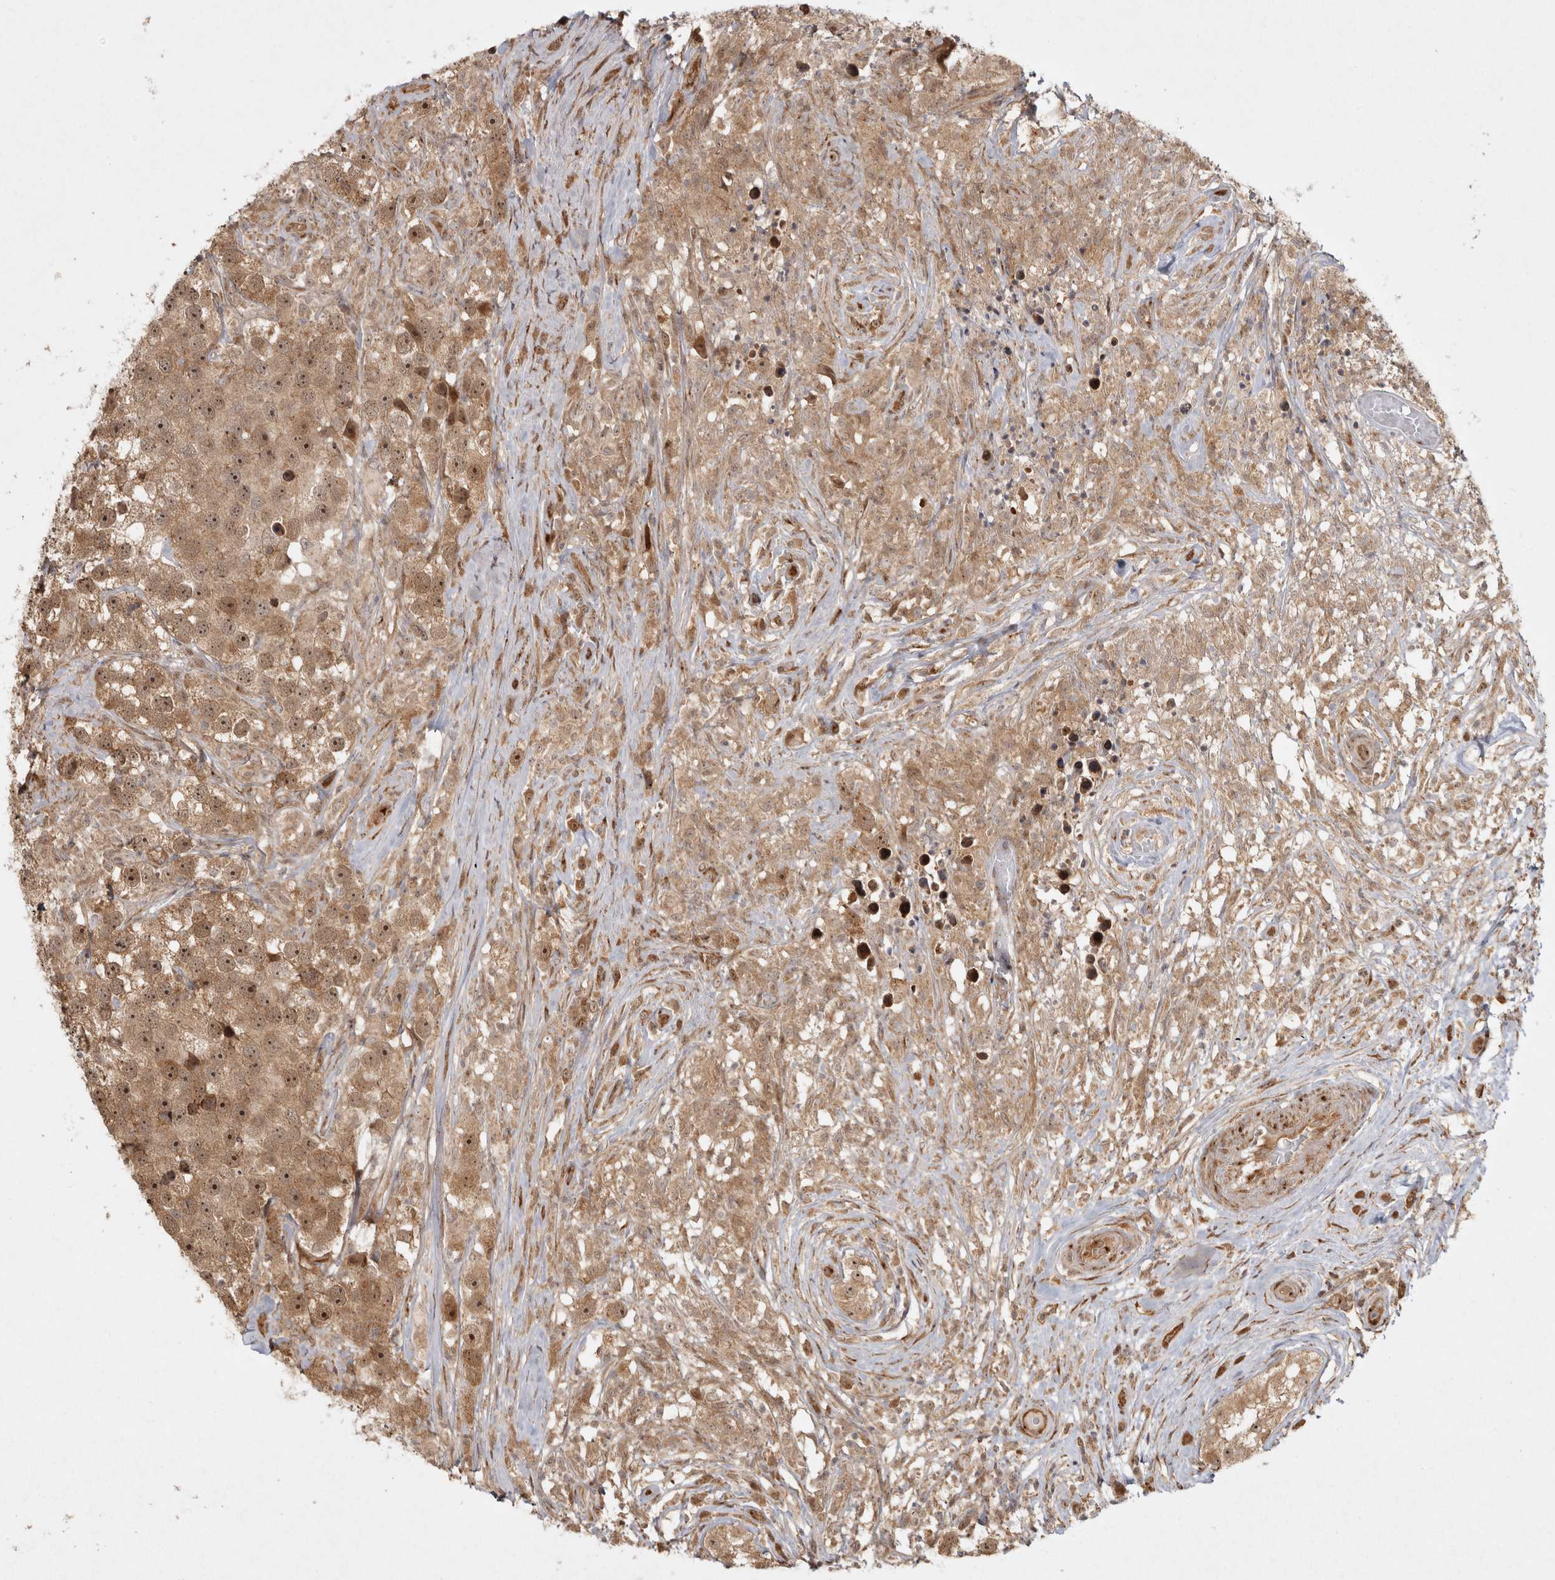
{"staining": {"intensity": "moderate", "quantity": ">75%", "location": "cytoplasmic/membranous,nuclear"}, "tissue": "testis cancer", "cell_type": "Tumor cells", "image_type": "cancer", "snomed": [{"axis": "morphology", "description": "Seminoma, NOS"}, {"axis": "topography", "description": "Testis"}], "caption": "Immunohistochemistry micrograph of neoplastic tissue: human testis seminoma stained using IHC demonstrates medium levels of moderate protein expression localized specifically in the cytoplasmic/membranous and nuclear of tumor cells, appearing as a cytoplasmic/membranous and nuclear brown color.", "gene": "CAMSAP2", "patient": {"sex": "male", "age": 49}}